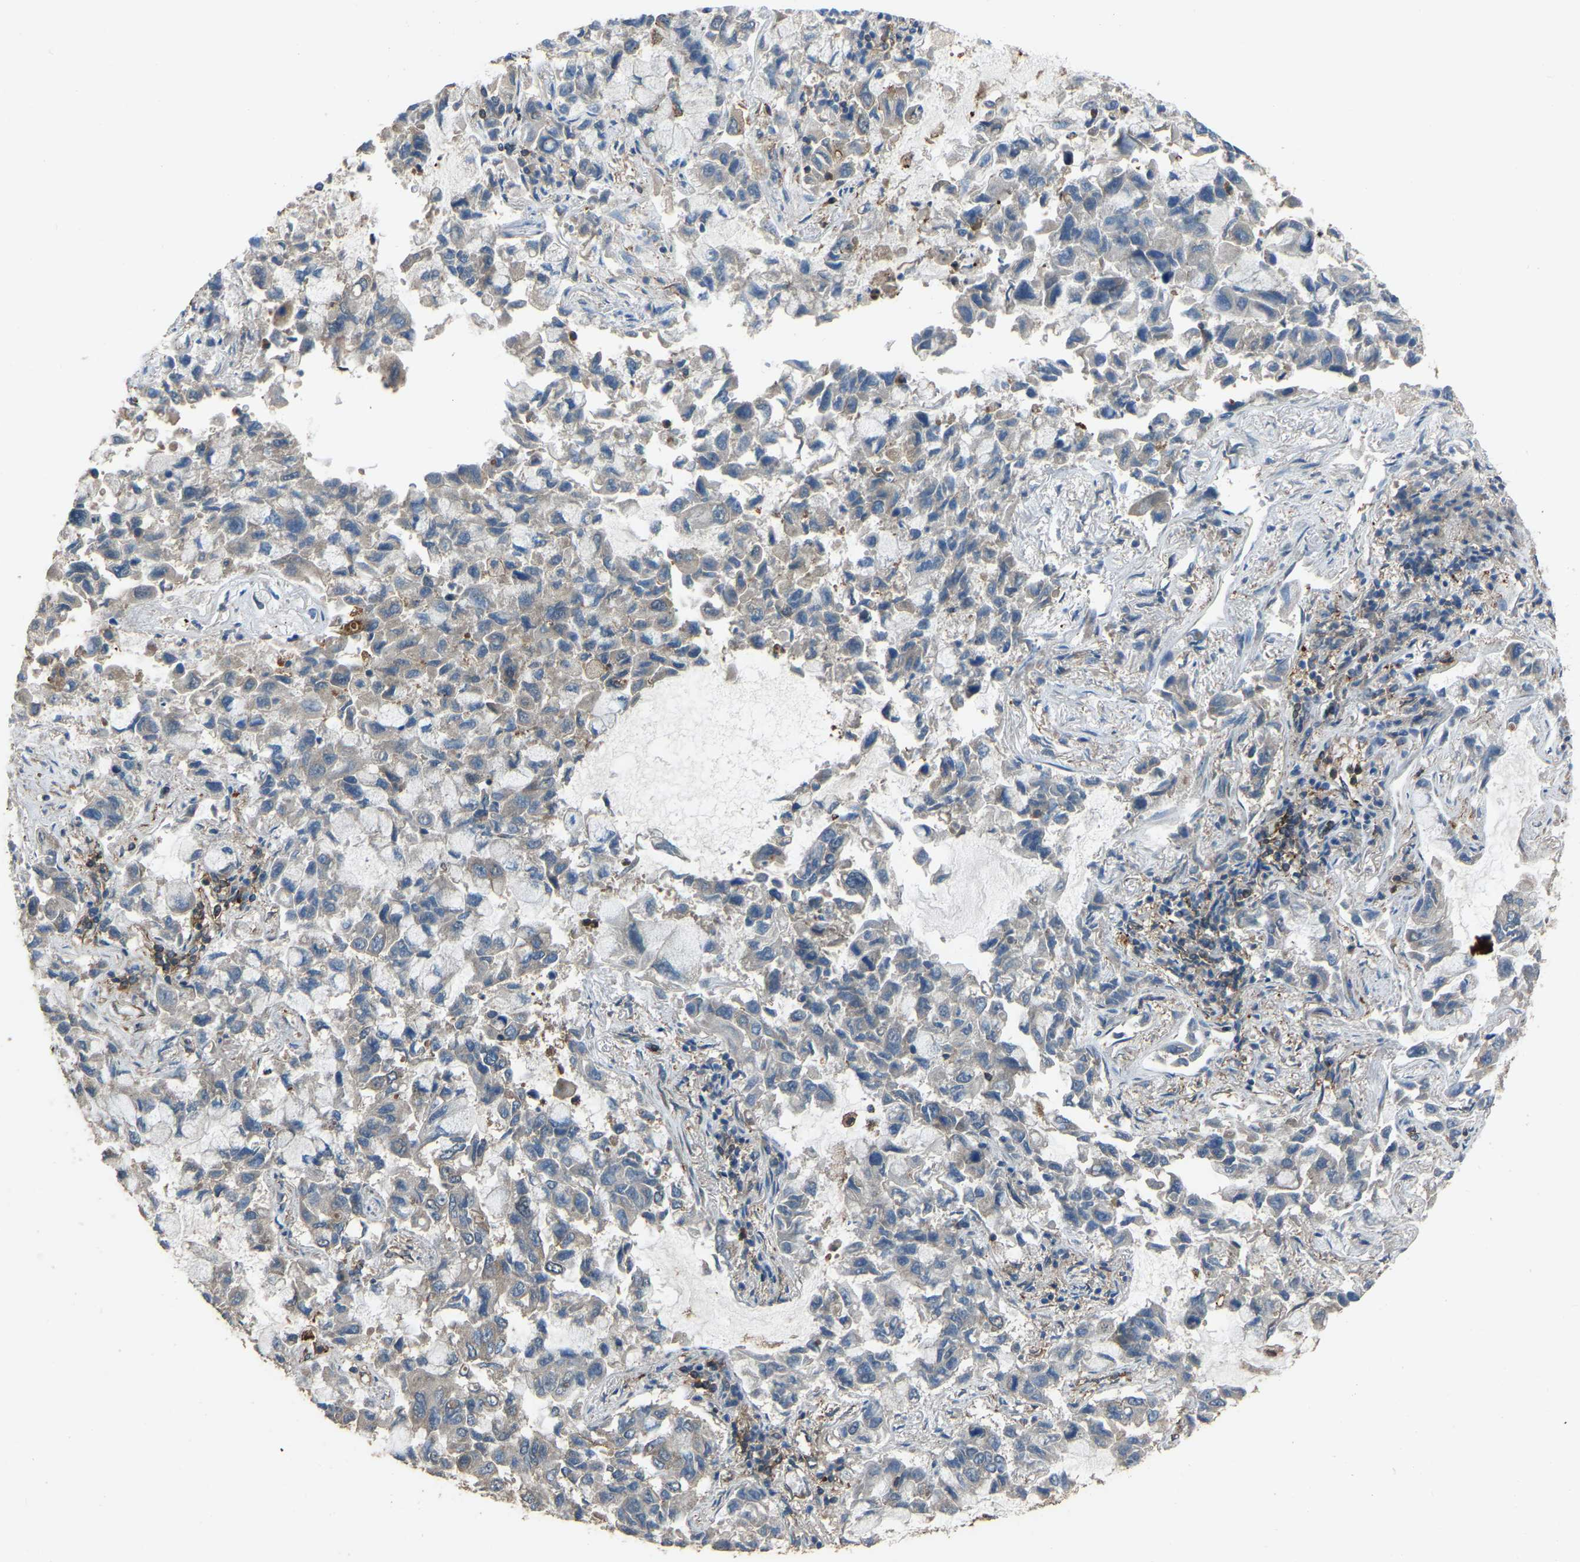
{"staining": {"intensity": "negative", "quantity": "none", "location": "none"}, "tissue": "lung cancer", "cell_type": "Tumor cells", "image_type": "cancer", "snomed": [{"axis": "morphology", "description": "Adenocarcinoma, NOS"}, {"axis": "topography", "description": "Lung"}], "caption": "Immunohistochemical staining of human lung adenocarcinoma displays no significant expression in tumor cells.", "gene": "SLC4A2", "patient": {"sex": "male", "age": 64}}